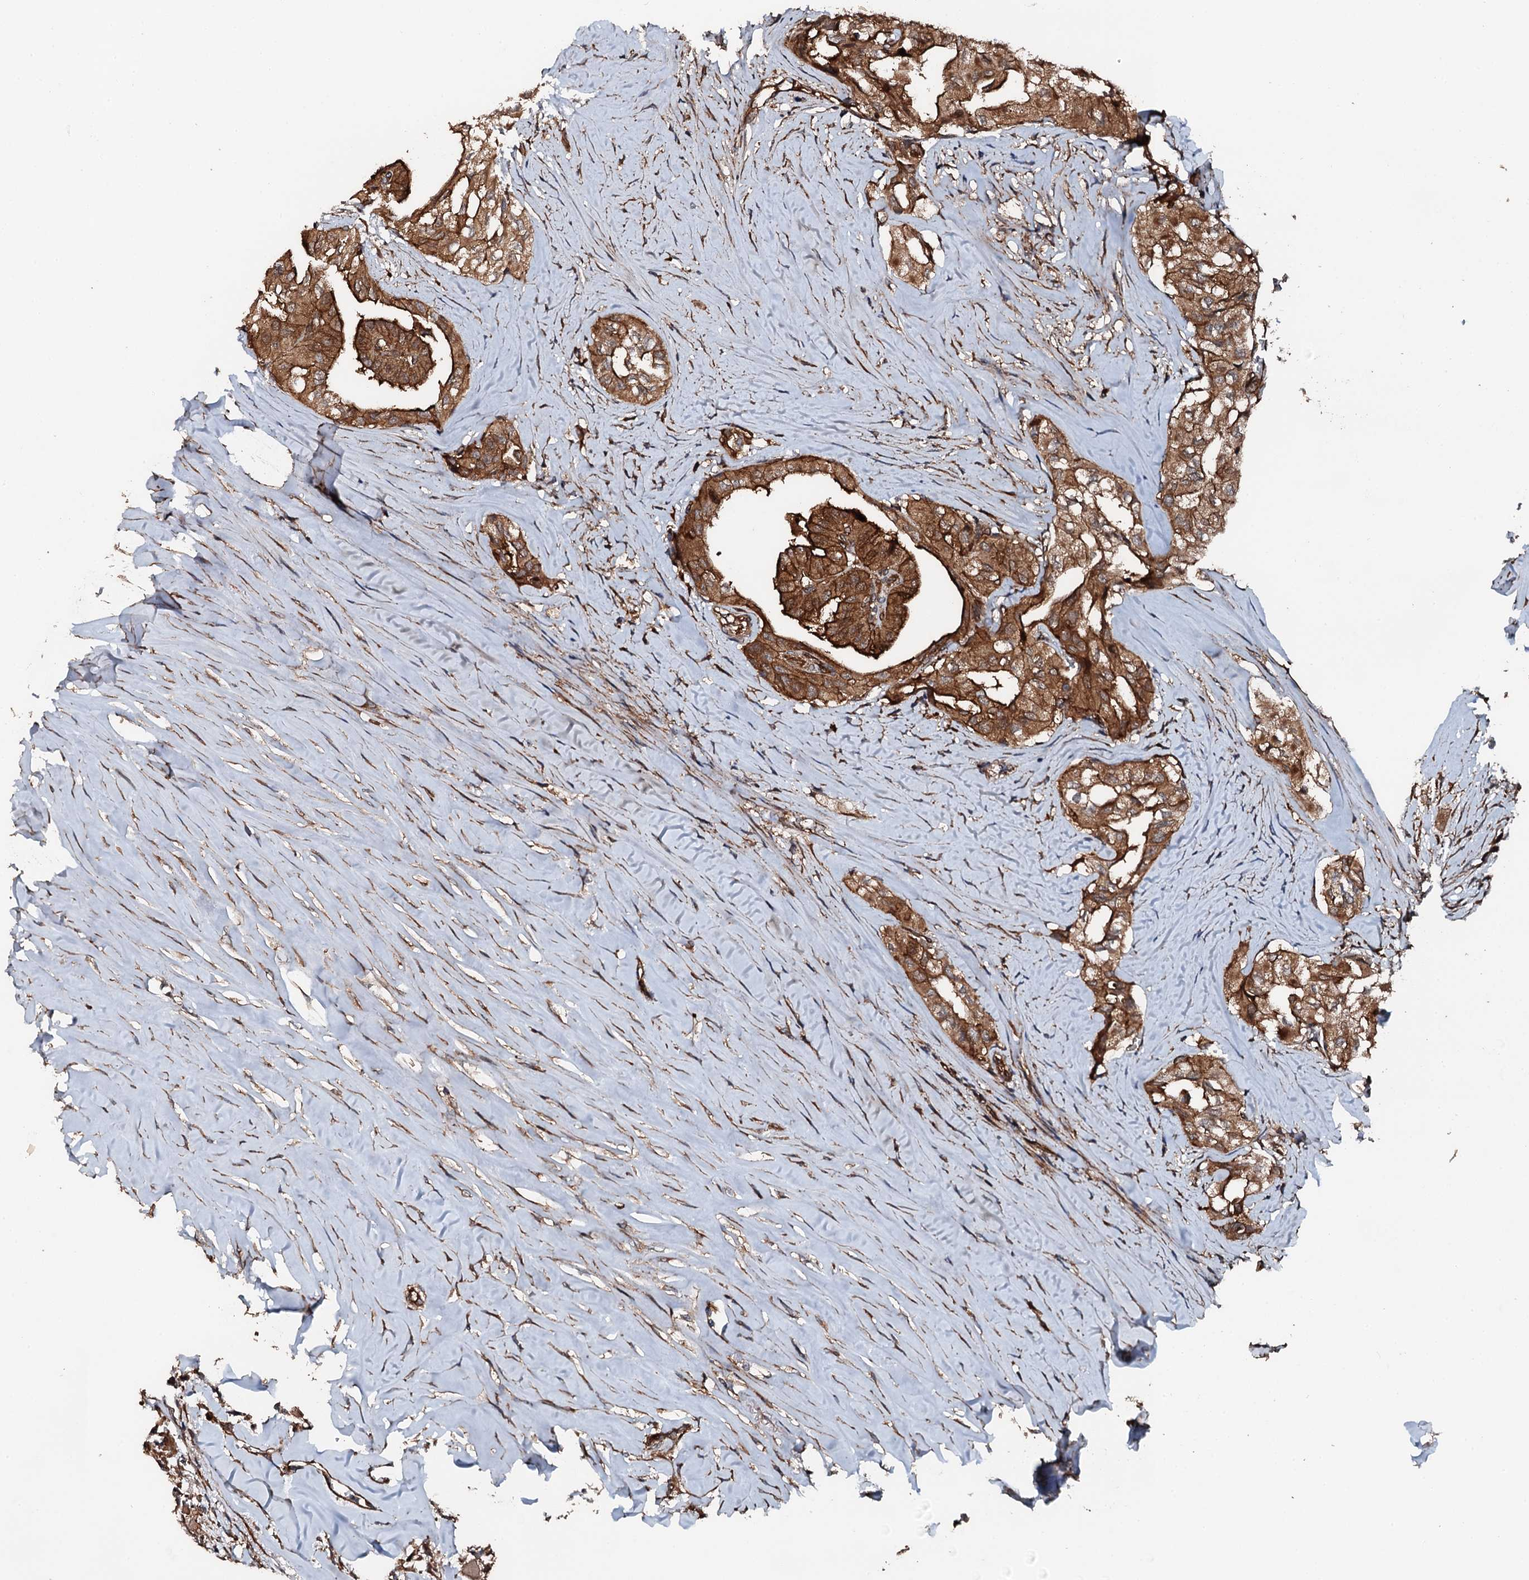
{"staining": {"intensity": "moderate", "quantity": ">75%", "location": "cytoplasmic/membranous"}, "tissue": "thyroid cancer", "cell_type": "Tumor cells", "image_type": "cancer", "snomed": [{"axis": "morphology", "description": "Papillary adenocarcinoma, NOS"}, {"axis": "topography", "description": "Thyroid gland"}], "caption": "Approximately >75% of tumor cells in human thyroid papillary adenocarcinoma show moderate cytoplasmic/membranous protein positivity as visualized by brown immunohistochemical staining.", "gene": "FLYWCH1", "patient": {"sex": "female", "age": 59}}